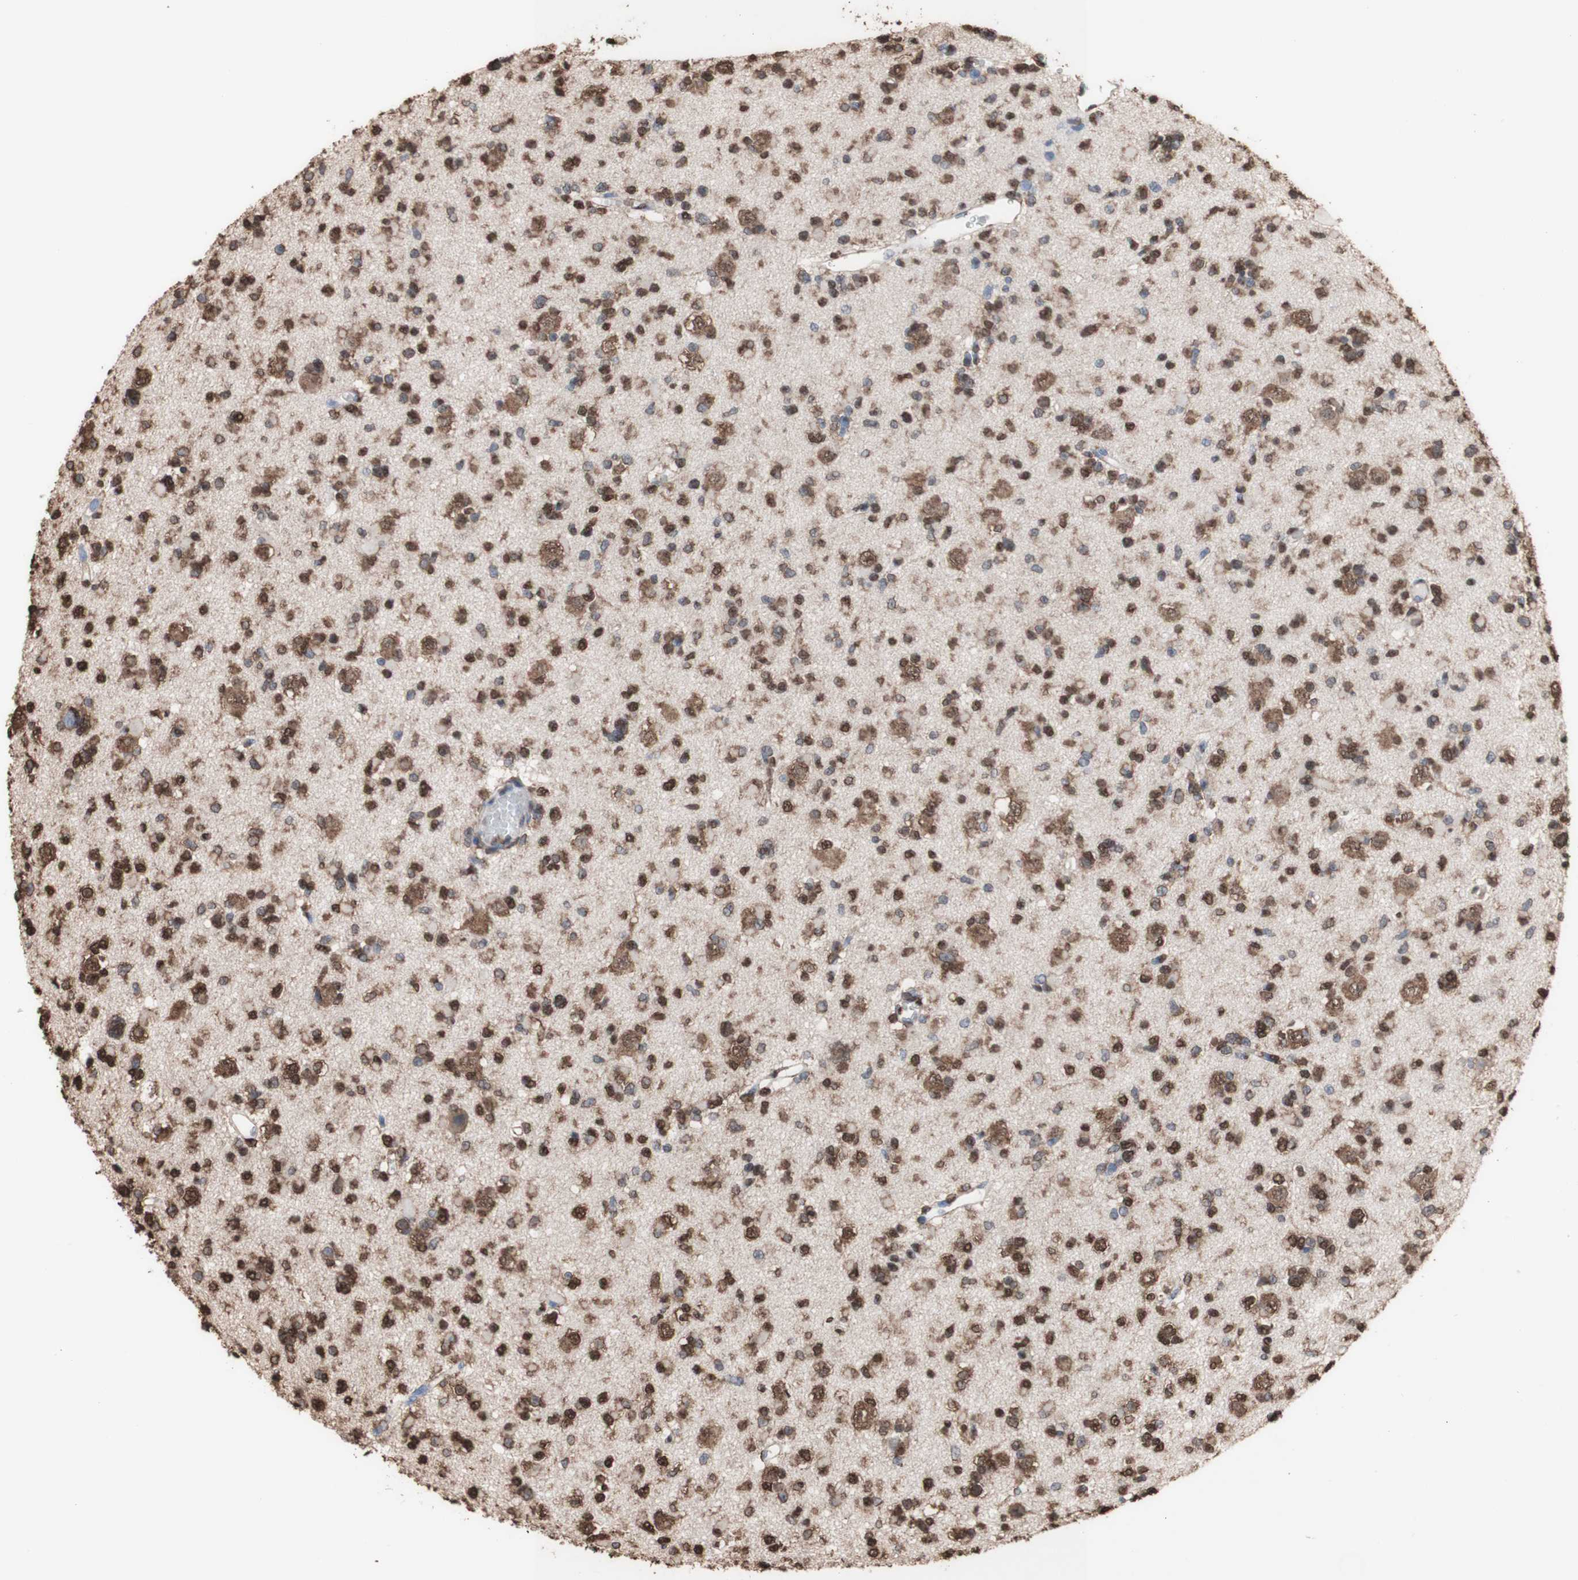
{"staining": {"intensity": "moderate", "quantity": "25%-75%", "location": "cytoplasmic/membranous,nuclear"}, "tissue": "glioma", "cell_type": "Tumor cells", "image_type": "cancer", "snomed": [{"axis": "morphology", "description": "Glioma, malignant, Low grade"}, {"axis": "topography", "description": "Brain"}], "caption": "This is a photomicrograph of IHC staining of low-grade glioma (malignant), which shows moderate positivity in the cytoplasmic/membranous and nuclear of tumor cells.", "gene": "PIDD1", "patient": {"sex": "female", "age": 22}}